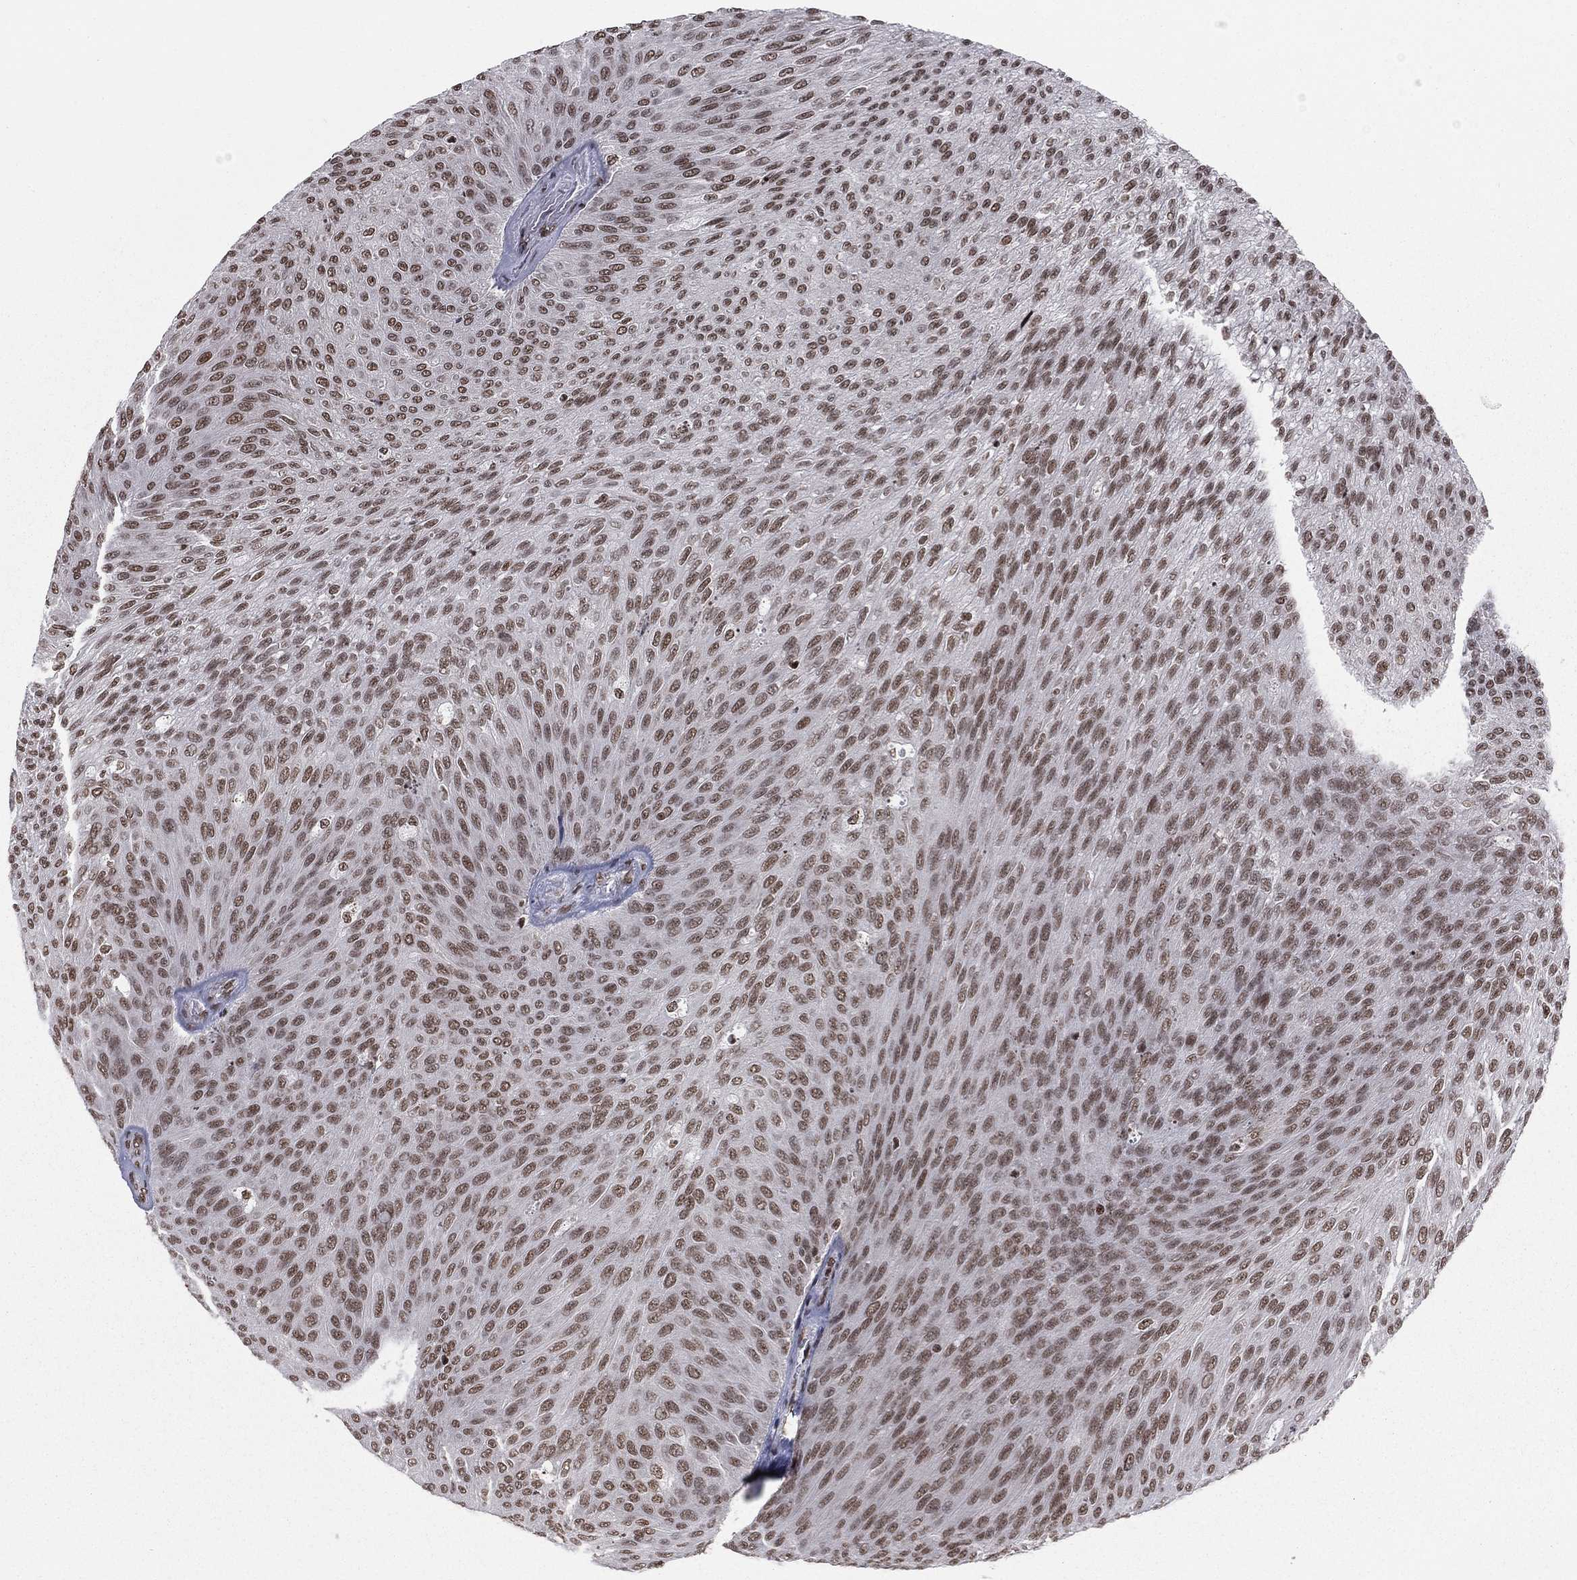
{"staining": {"intensity": "moderate", "quantity": ">75%", "location": "nuclear"}, "tissue": "urothelial cancer", "cell_type": "Tumor cells", "image_type": "cancer", "snomed": [{"axis": "morphology", "description": "Urothelial carcinoma, Low grade"}, {"axis": "topography", "description": "Ureter, NOS"}, {"axis": "topography", "description": "Urinary bladder"}], "caption": "A high-resolution photomicrograph shows IHC staining of urothelial carcinoma (low-grade), which reveals moderate nuclear expression in about >75% of tumor cells. (IHC, brightfield microscopy, high magnification).", "gene": "RFX7", "patient": {"sex": "male", "age": 78}}